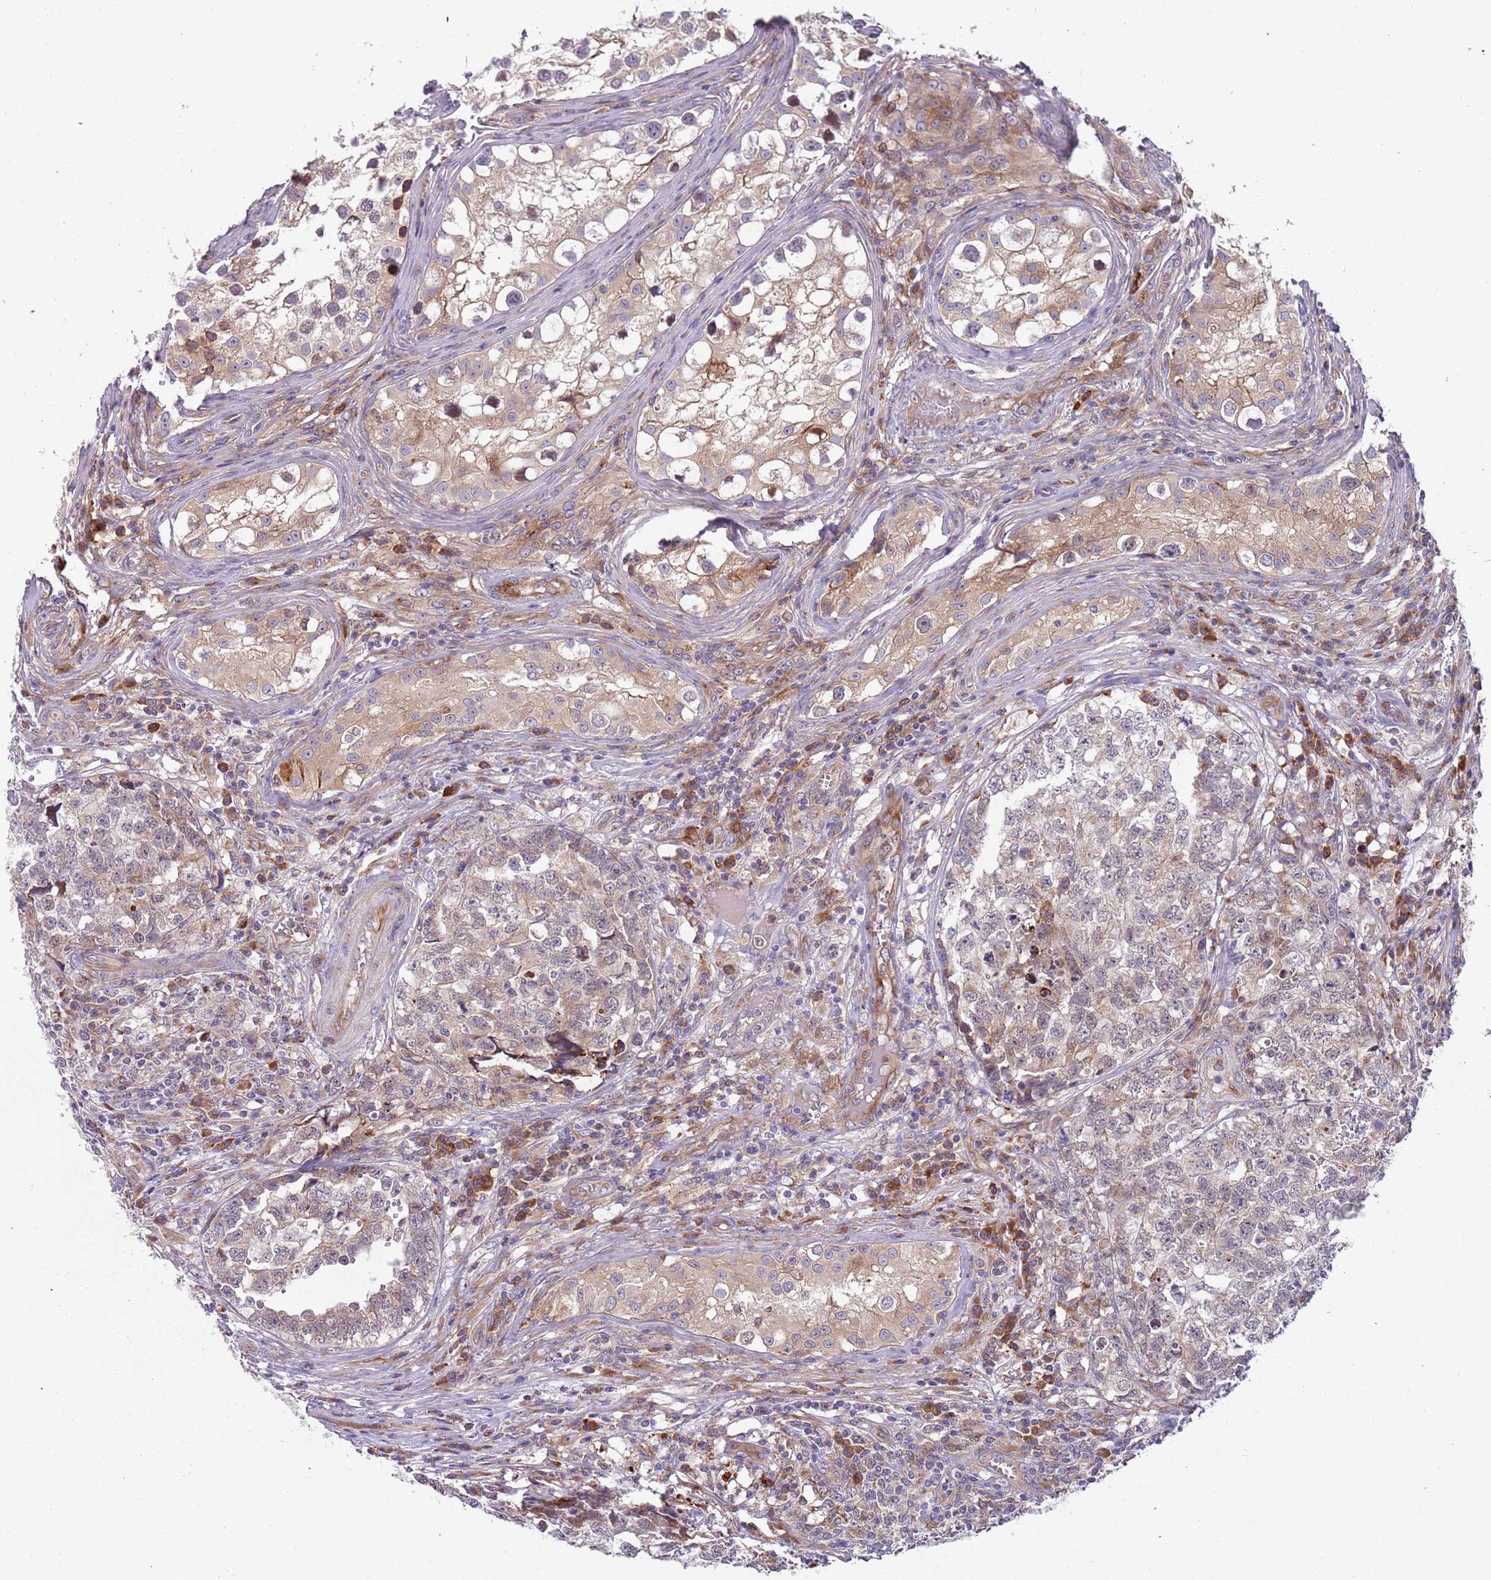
{"staining": {"intensity": "weak", "quantity": "25%-75%", "location": "cytoplasmic/membranous"}, "tissue": "testis cancer", "cell_type": "Tumor cells", "image_type": "cancer", "snomed": [{"axis": "morphology", "description": "Carcinoma, Embryonal, NOS"}, {"axis": "topography", "description": "Testis"}], "caption": "DAB immunohistochemical staining of testis cancer reveals weak cytoplasmic/membranous protein expression in about 25%-75% of tumor cells.", "gene": "VWCE", "patient": {"sex": "male", "age": 31}}